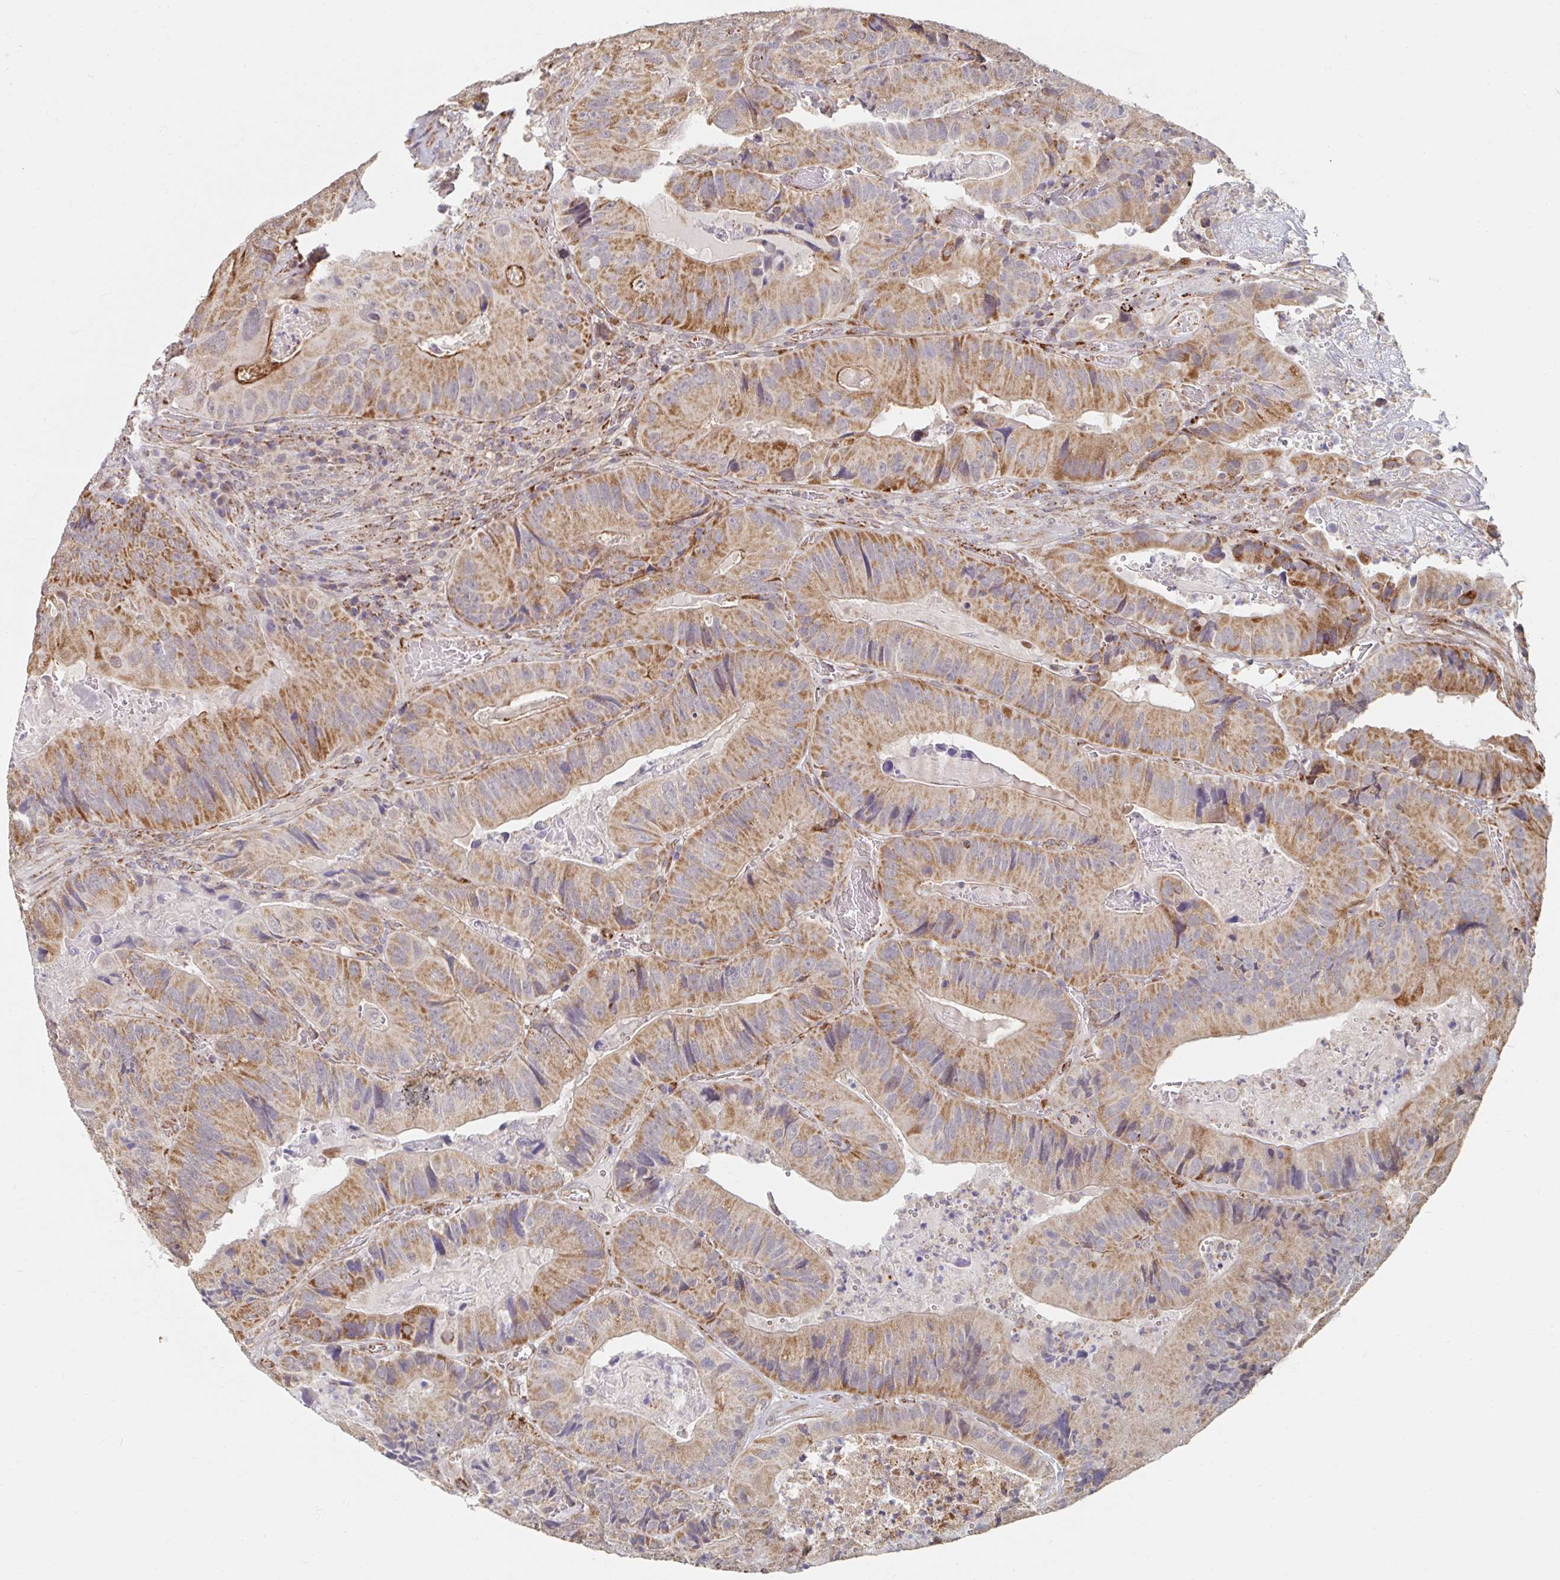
{"staining": {"intensity": "moderate", "quantity": ">75%", "location": "cytoplasmic/membranous"}, "tissue": "colorectal cancer", "cell_type": "Tumor cells", "image_type": "cancer", "snomed": [{"axis": "morphology", "description": "Adenocarcinoma, NOS"}, {"axis": "topography", "description": "Colon"}], "caption": "Human adenocarcinoma (colorectal) stained for a protein (brown) exhibits moderate cytoplasmic/membranous positive staining in about >75% of tumor cells.", "gene": "MAVS", "patient": {"sex": "female", "age": 86}}